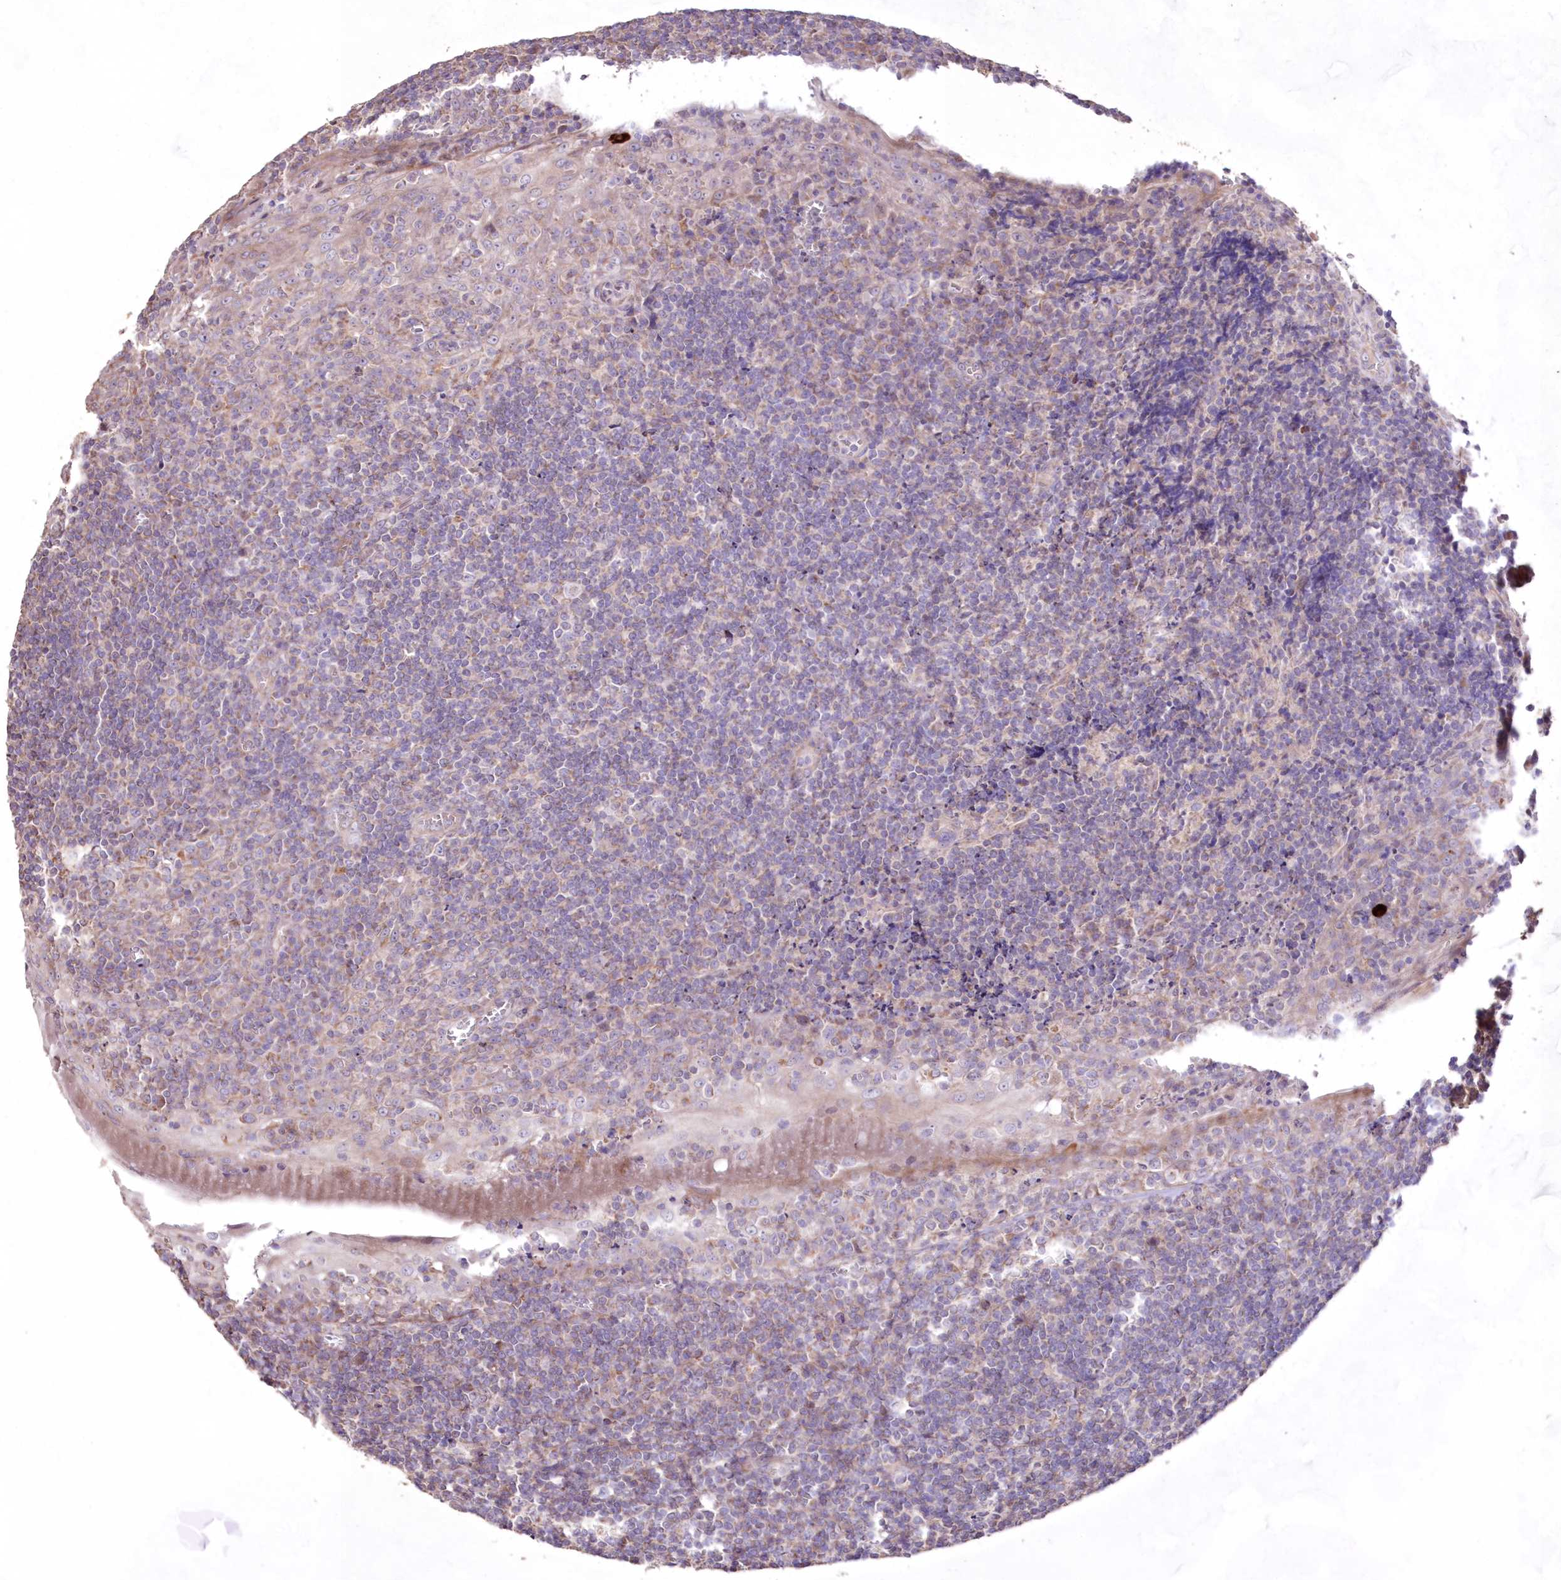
{"staining": {"intensity": "weak", "quantity": "<25%", "location": "cytoplasmic/membranous"}, "tissue": "tonsil", "cell_type": "Germinal center cells", "image_type": "normal", "snomed": [{"axis": "morphology", "description": "Normal tissue, NOS"}, {"axis": "topography", "description": "Tonsil"}], "caption": "IHC histopathology image of unremarkable tonsil: human tonsil stained with DAB shows no significant protein positivity in germinal center cells.", "gene": "HADHB", "patient": {"sex": "male", "age": 37}}